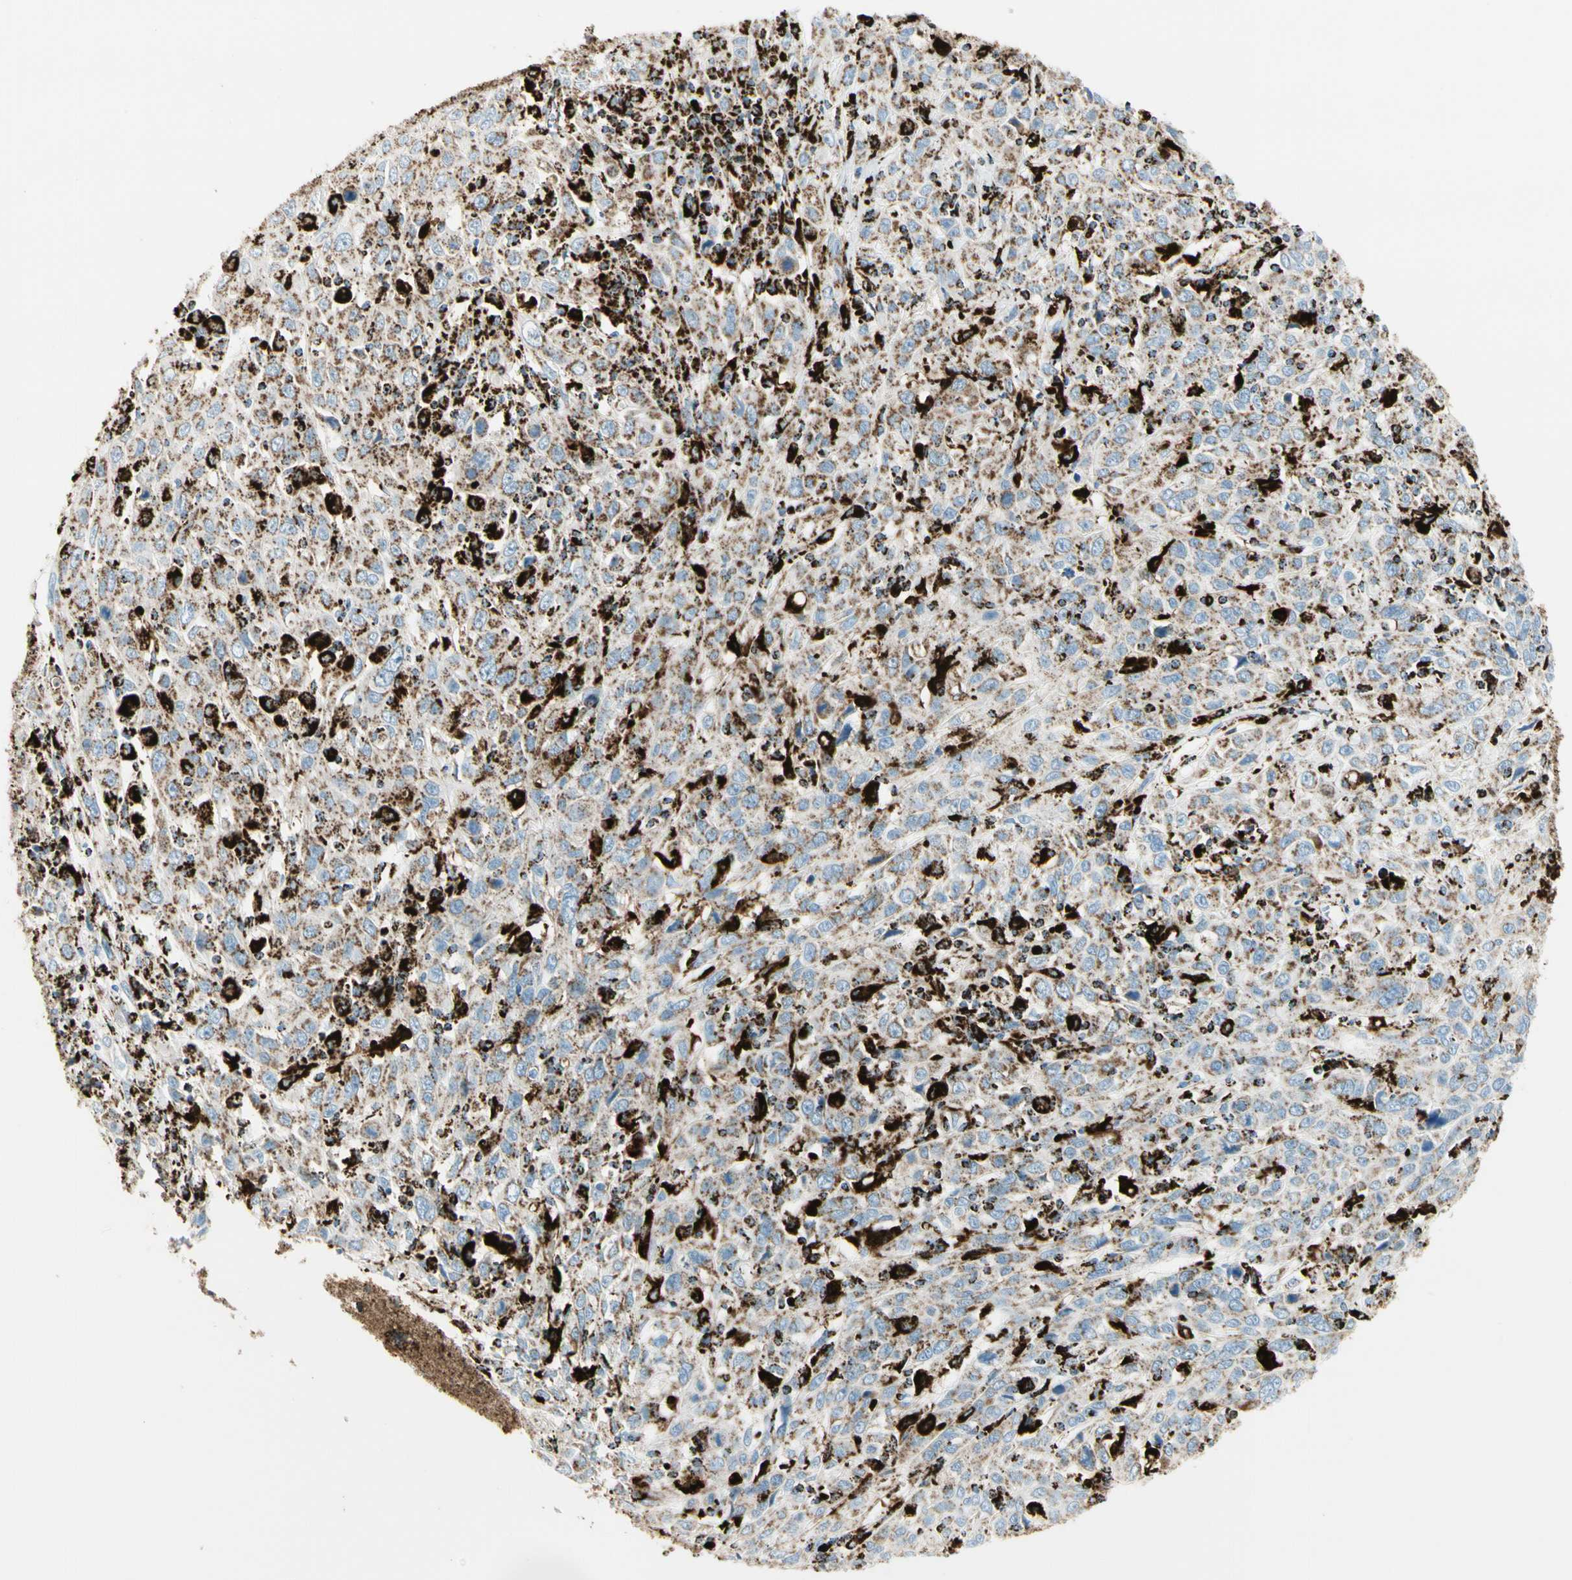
{"staining": {"intensity": "moderate", "quantity": "<25%", "location": "cytoplasmic/membranous"}, "tissue": "cervical cancer", "cell_type": "Tumor cells", "image_type": "cancer", "snomed": [{"axis": "morphology", "description": "Squamous cell carcinoma, NOS"}, {"axis": "topography", "description": "Cervix"}], "caption": "Approximately <25% of tumor cells in cervical cancer reveal moderate cytoplasmic/membranous protein positivity as visualized by brown immunohistochemical staining.", "gene": "ME2", "patient": {"sex": "female", "age": 46}}